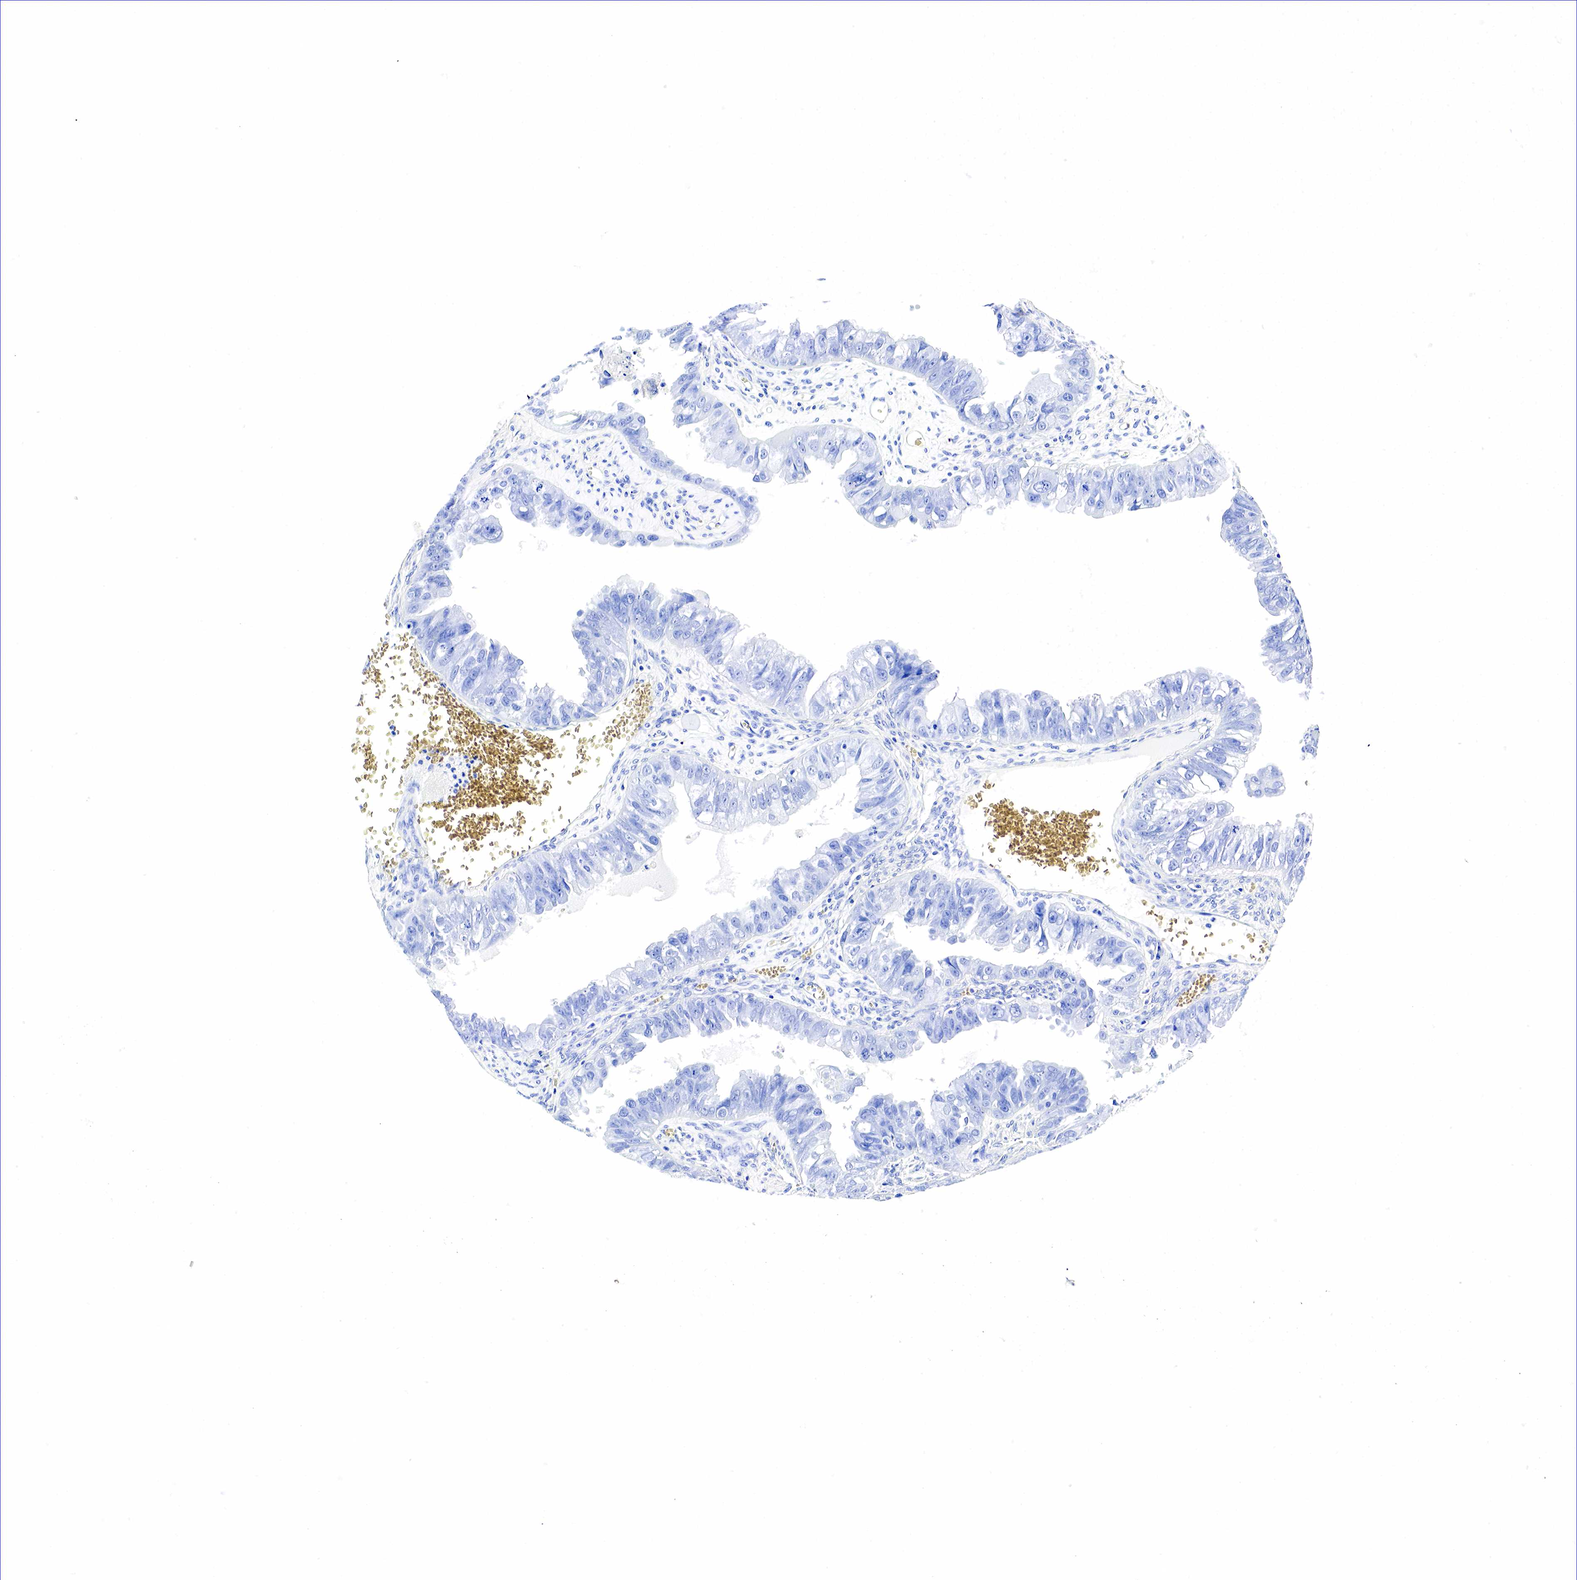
{"staining": {"intensity": "negative", "quantity": "none", "location": "none"}, "tissue": "ovarian cancer", "cell_type": "Tumor cells", "image_type": "cancer", "snomed": [{"axis": "morphology", "description": "Carcinoma, endometroid"}, {"axis": "topography", "description": "Ovary"}], "caption": "DAB immunohistochemical staining of ovarian cancer exhibits no significant expression in tumor cells.", "gene": "GAST", "patient": {"sex": "female", "age": 85}}